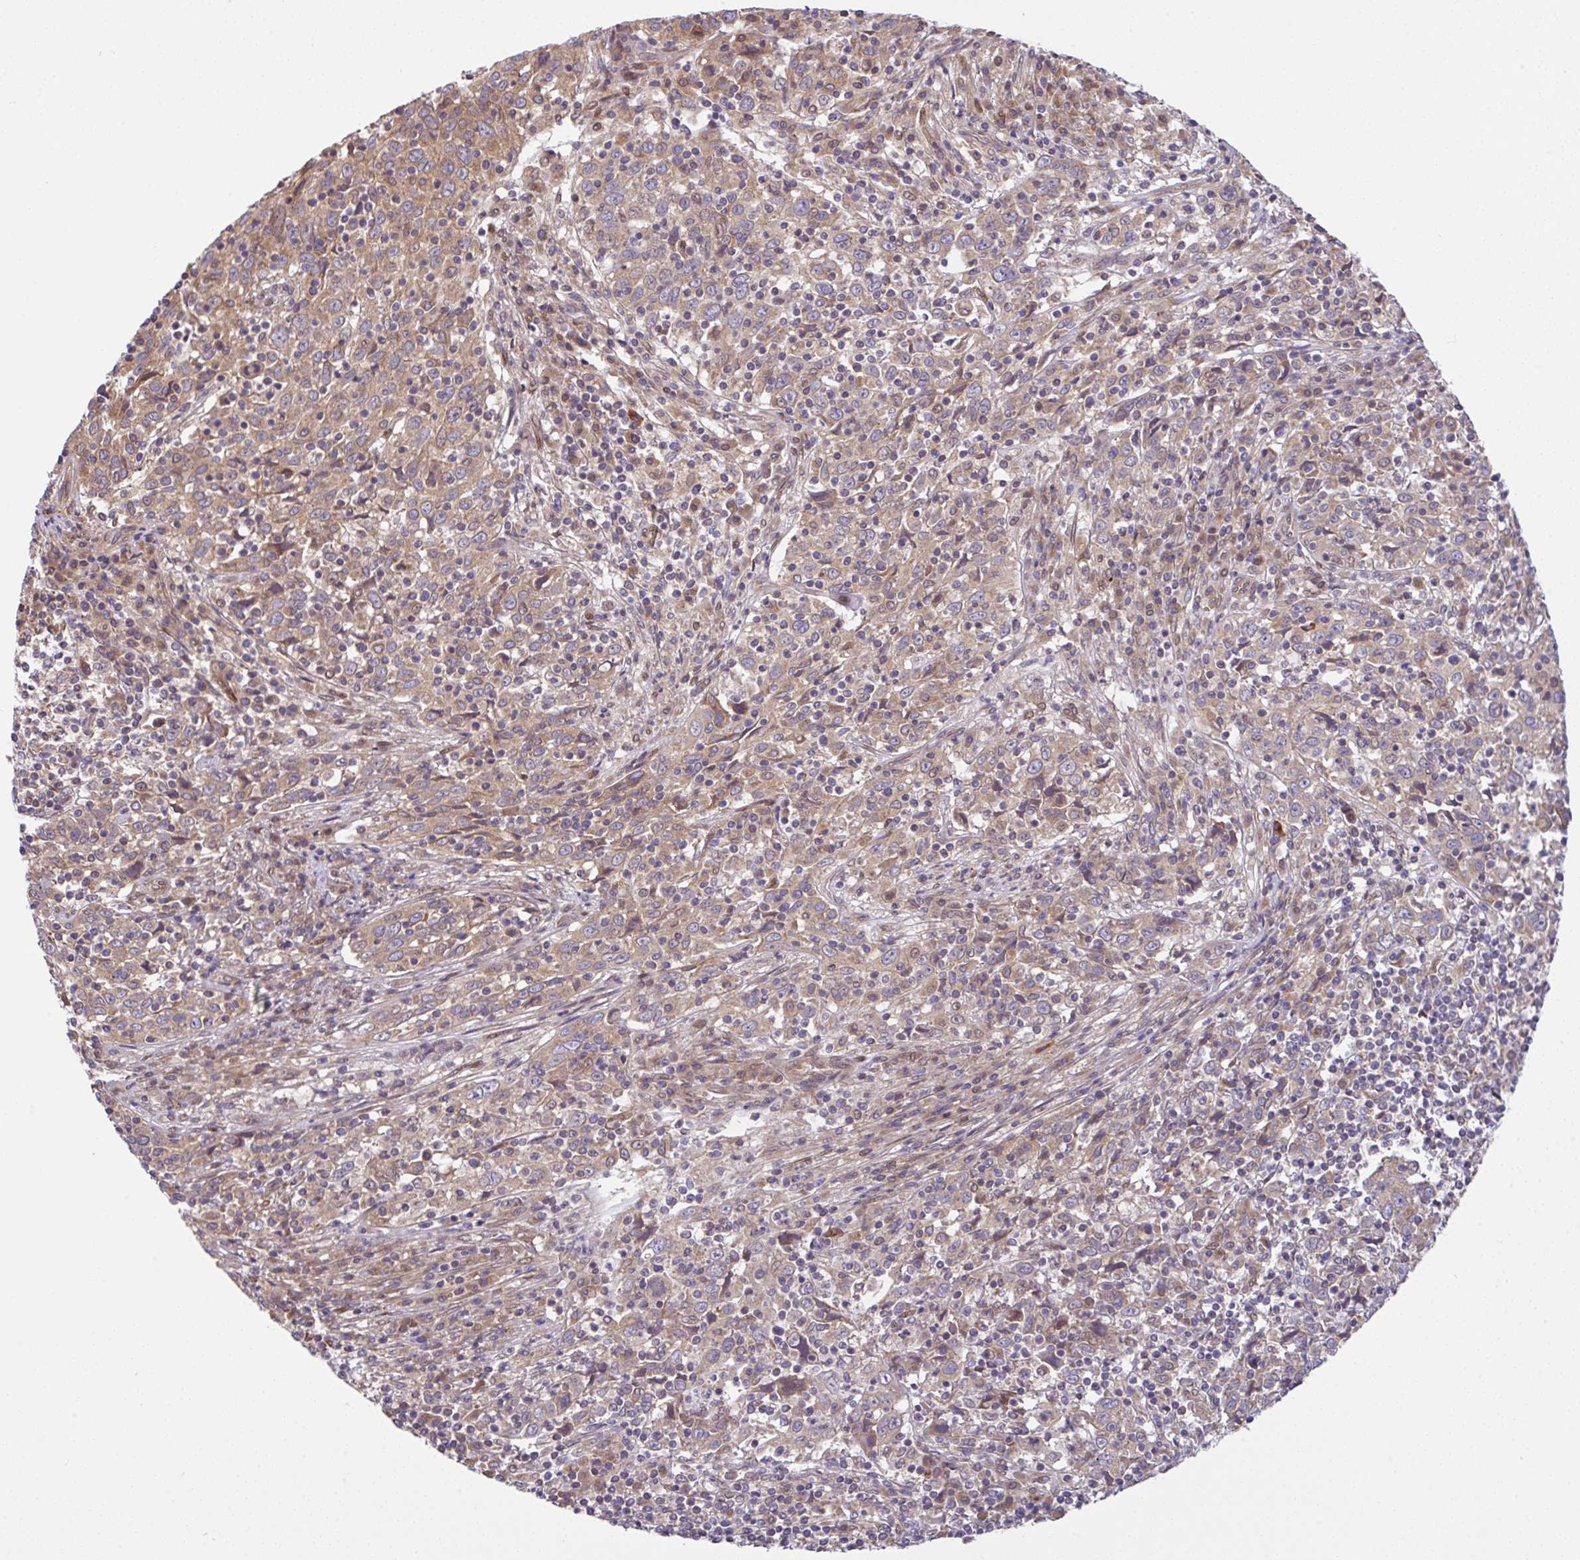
{"staining": {"intensity": "moderate", "quantity": "25%-75%", "location": "cytoplasmic/membranous"}, "tissue": "cervical cancer", "cell_type": "Tumor cells", "image_type": "cancer", "snomed": [{"axis": "morphology", "description": "Squamous cell carcinoma, NOS"}, {"axis": "topography", "description": "Cervix"}], "caption": "Moderate cytoplasmic/membranous protein positivity is seen in approximately 25%-75% of tumor cells in cervical cancer (squamous cell carcinoma).", "gene": "UBE4A", "patient": {"sex": "female", "age": 46}}